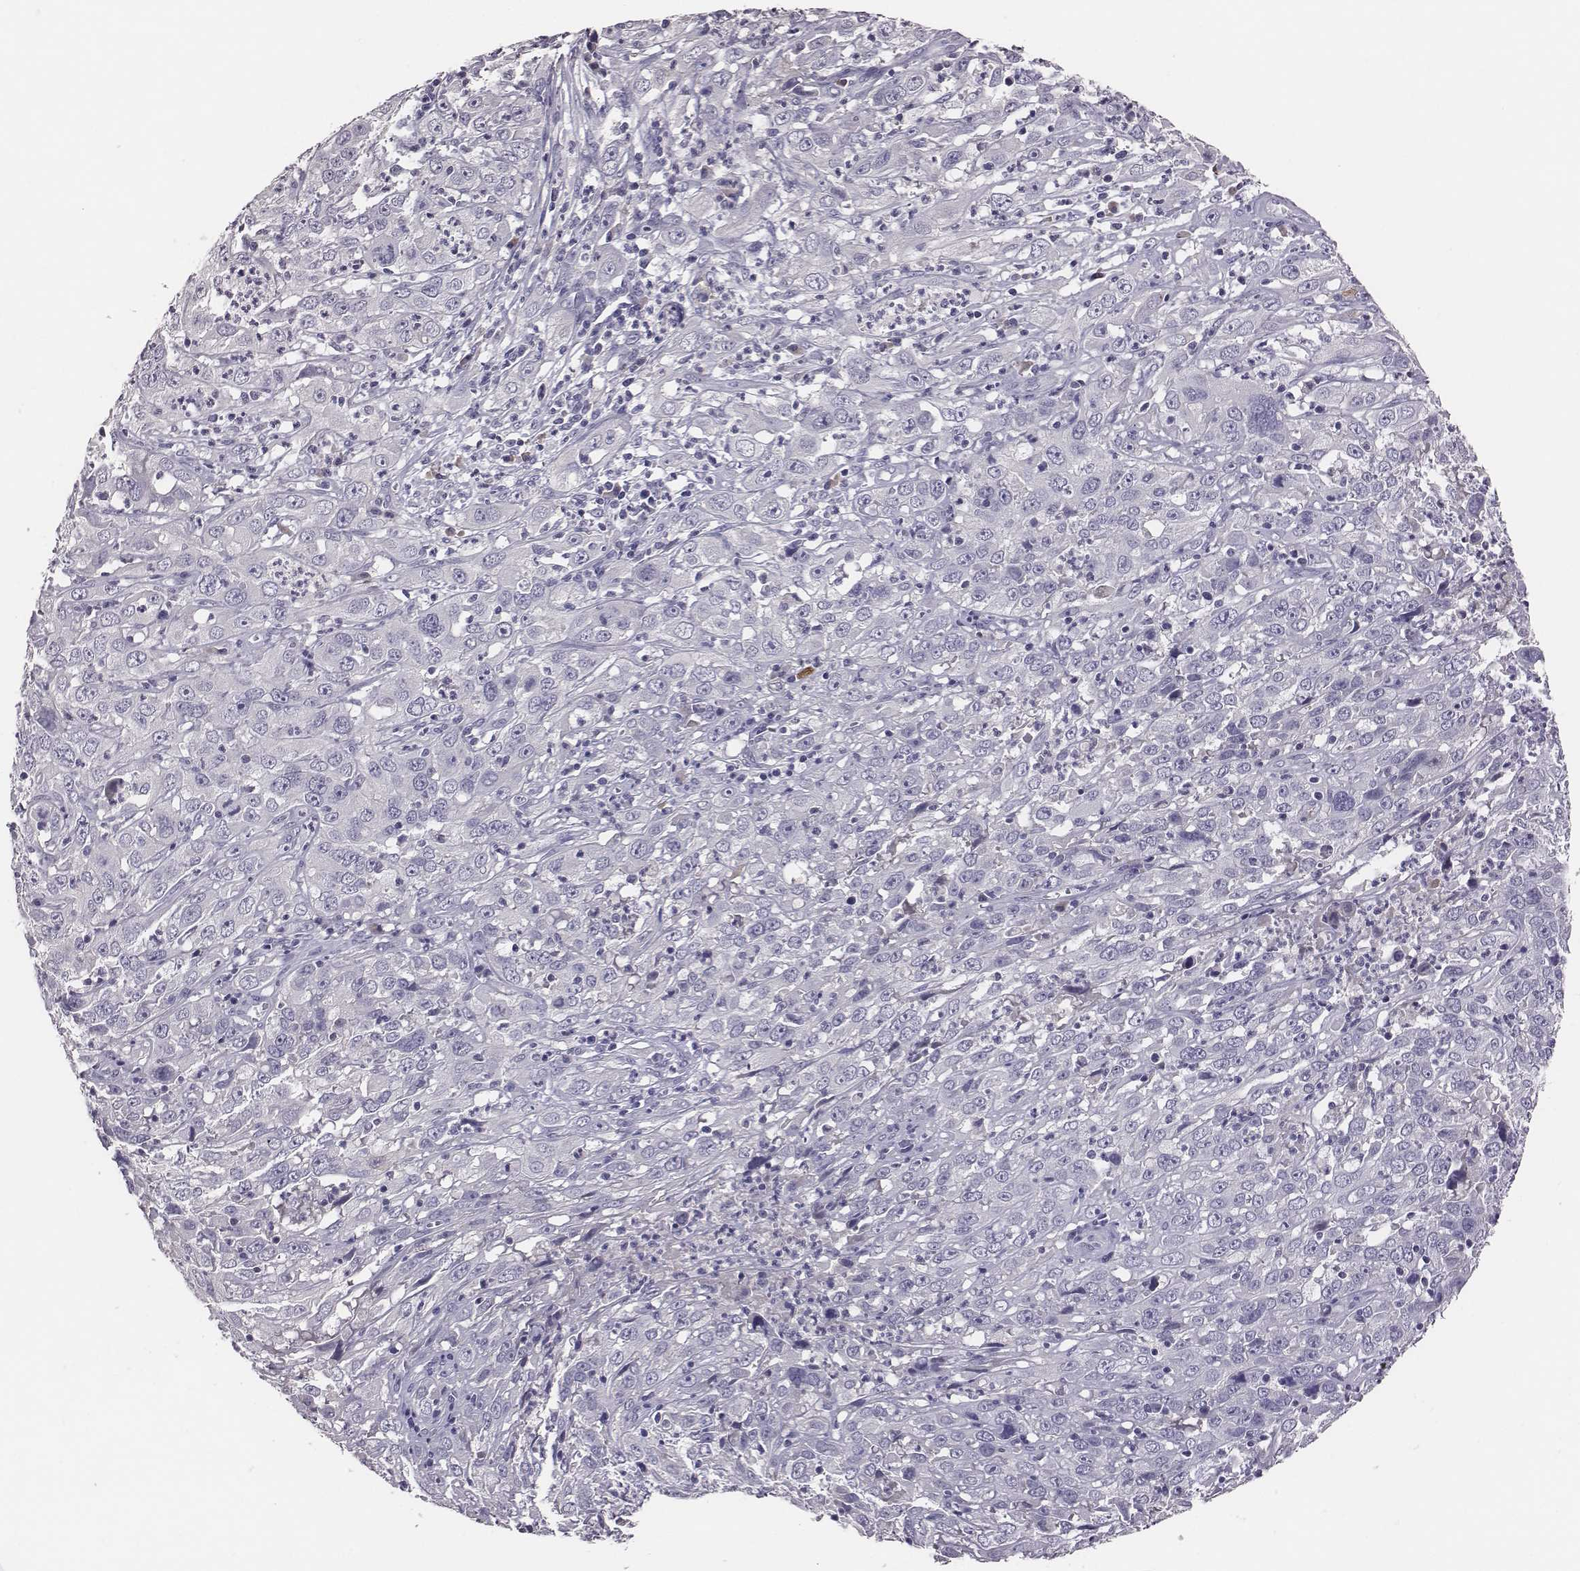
{"staining": {"intensity": "negative", "quantity": "none", "location": "none"}, "tissue": "cervical cancer", "cell_type": "Tumor cells", "image_type": "cancer", "snomed": [{"axis": "morphology", "description": "Squamous cell carcinoma, NOS"}, {"axis": "topography", "description": "Cervix"}], "caption": "This photomicrograph is of cervical squamous cell carcinoma stained with immunohistochemistry to label a protein in brown with the nuclei are counter-stained blue. There is no staining in tumor cells.", "gene": "EN1", "patient": {"sex": "female", "age": 32}}